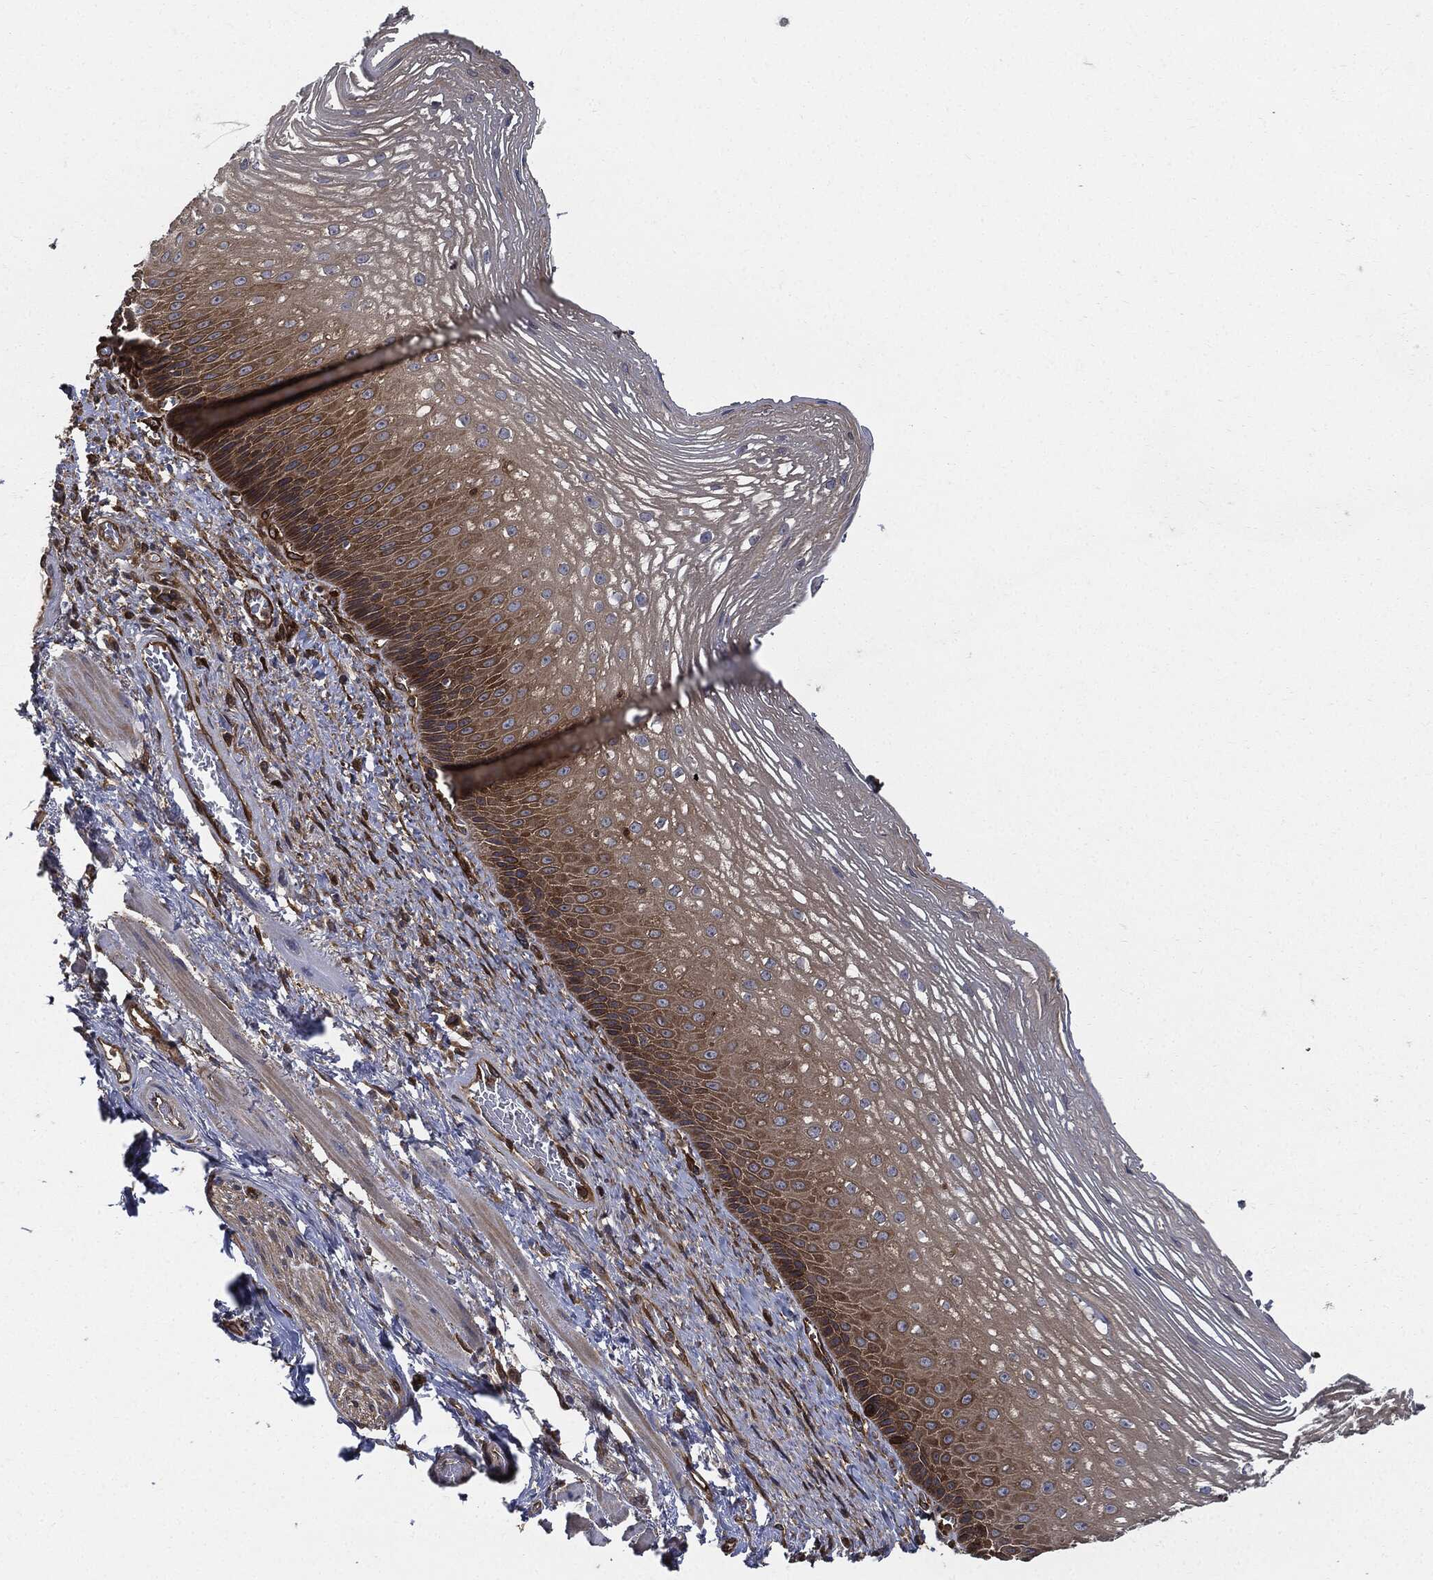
{"staining": {"intensity": "moderate", "quantity": ">75%", "location": "cytoplasmic/membranous"}, "tissue": "esophagus", "cell_type": "Squamous epithelial cells", "image_type": "normal", "snomed": [{"axis": "morphology", "description": "Normal tissue, NOS"}, {"axis": "topography", "description": "Esophagus"}], "caption": "Immunohistochemistry (IHC) image of normal esophagus stained for a protein (brown), which demonstrates medium levels of moderate cytoplasmic/membranous staining in about >75% of squamous epithelial cells.", "gene": "XPNPEP1", "patient": {"sex": "male", "age": 63}}